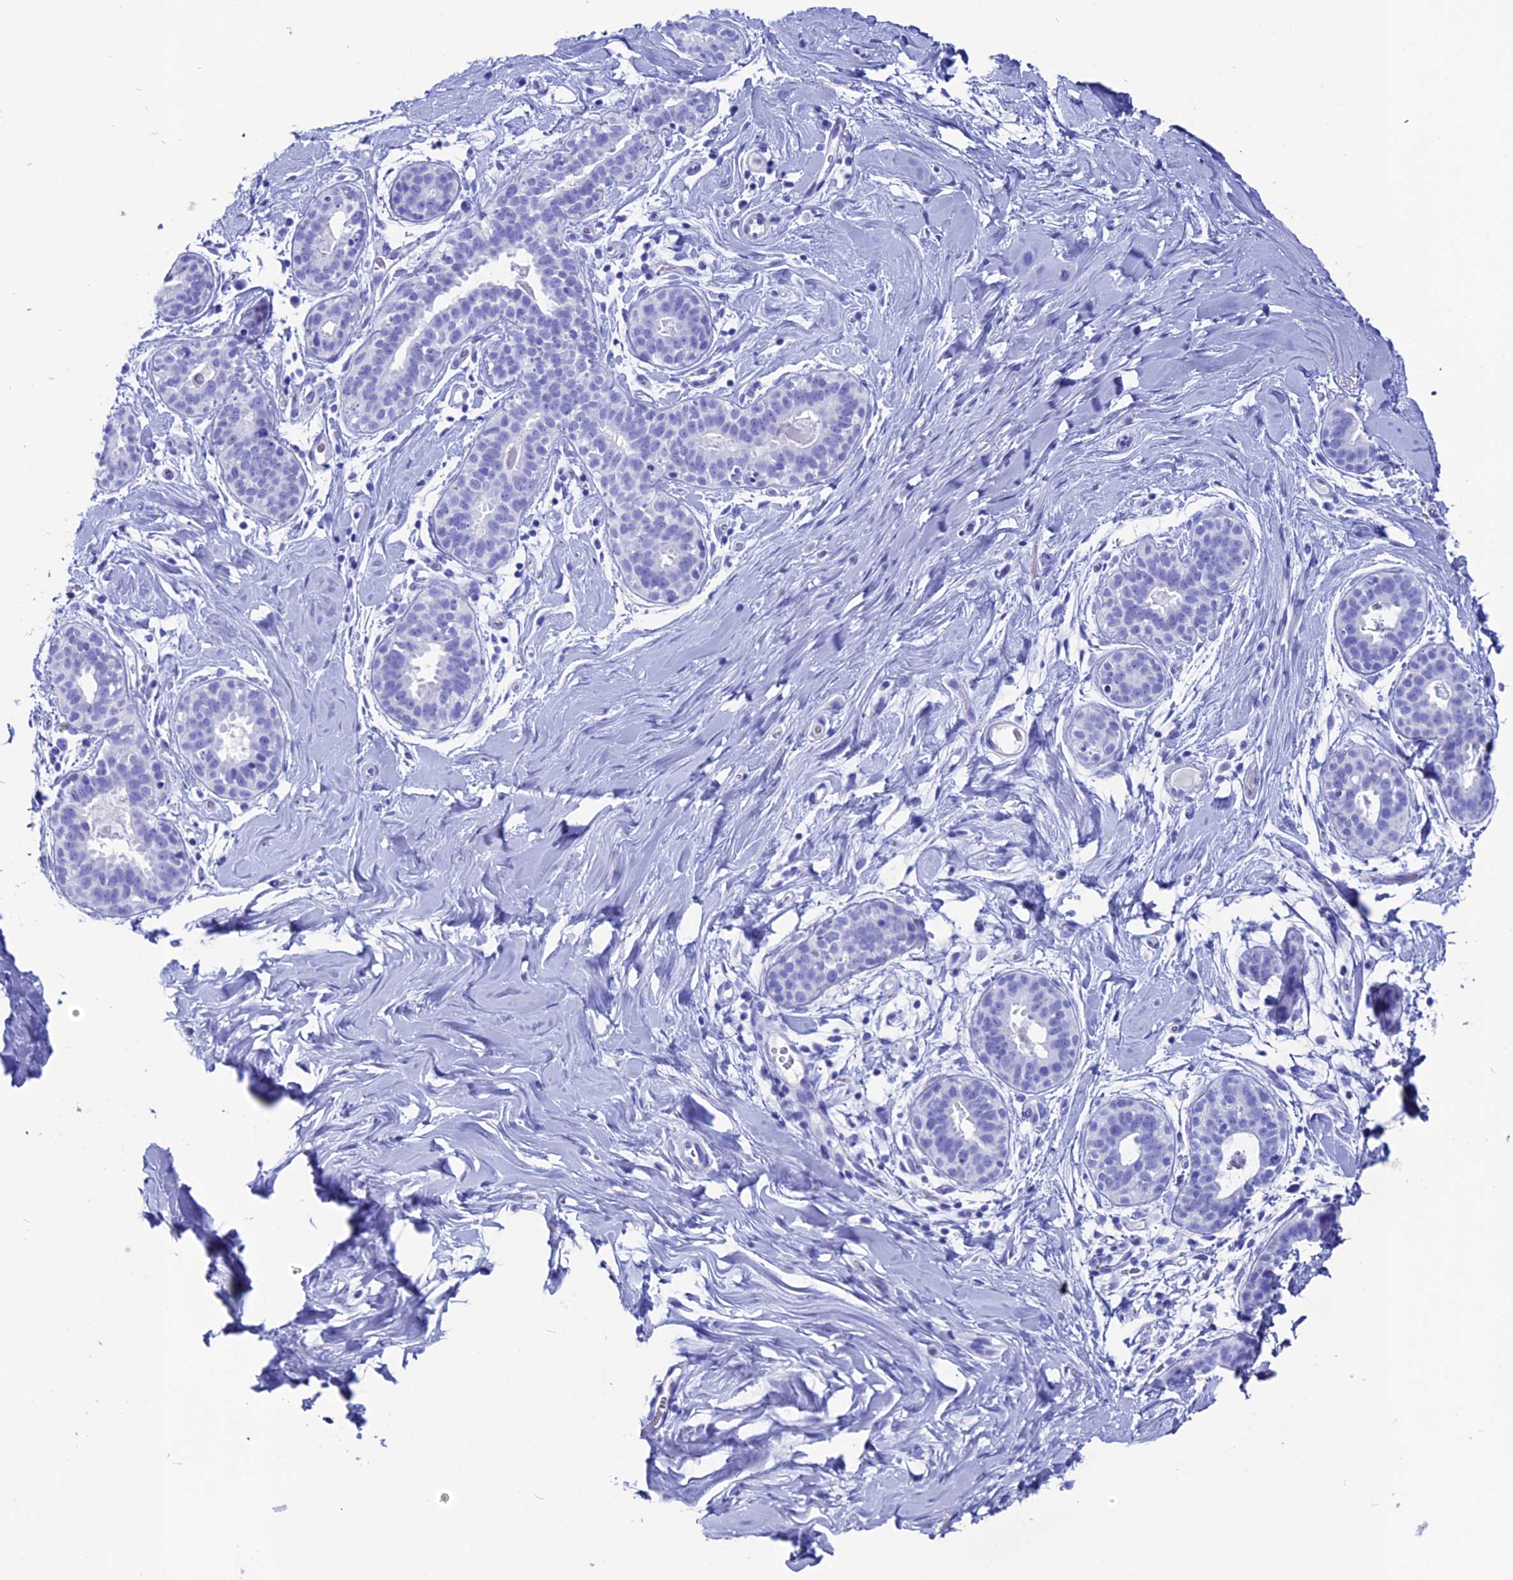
{"staining": {"intensity": "negative", "quantity": "none", "location": "none"}, "tissue": "adipose tissue", "cell_type": "Adipocytes", "image_type": "normal", "snomed": [{"axis": "morphology", "description": "Normal tissue, NOS"}, {"axis": "topography", "description": "Breast"}], "caption": "DAB immunohistochemical staining of benign adipose tissue displays no significant staining in adipocytes.", "gene": "ANKRD29", "patient": {"sex": "female", "age": 26}}